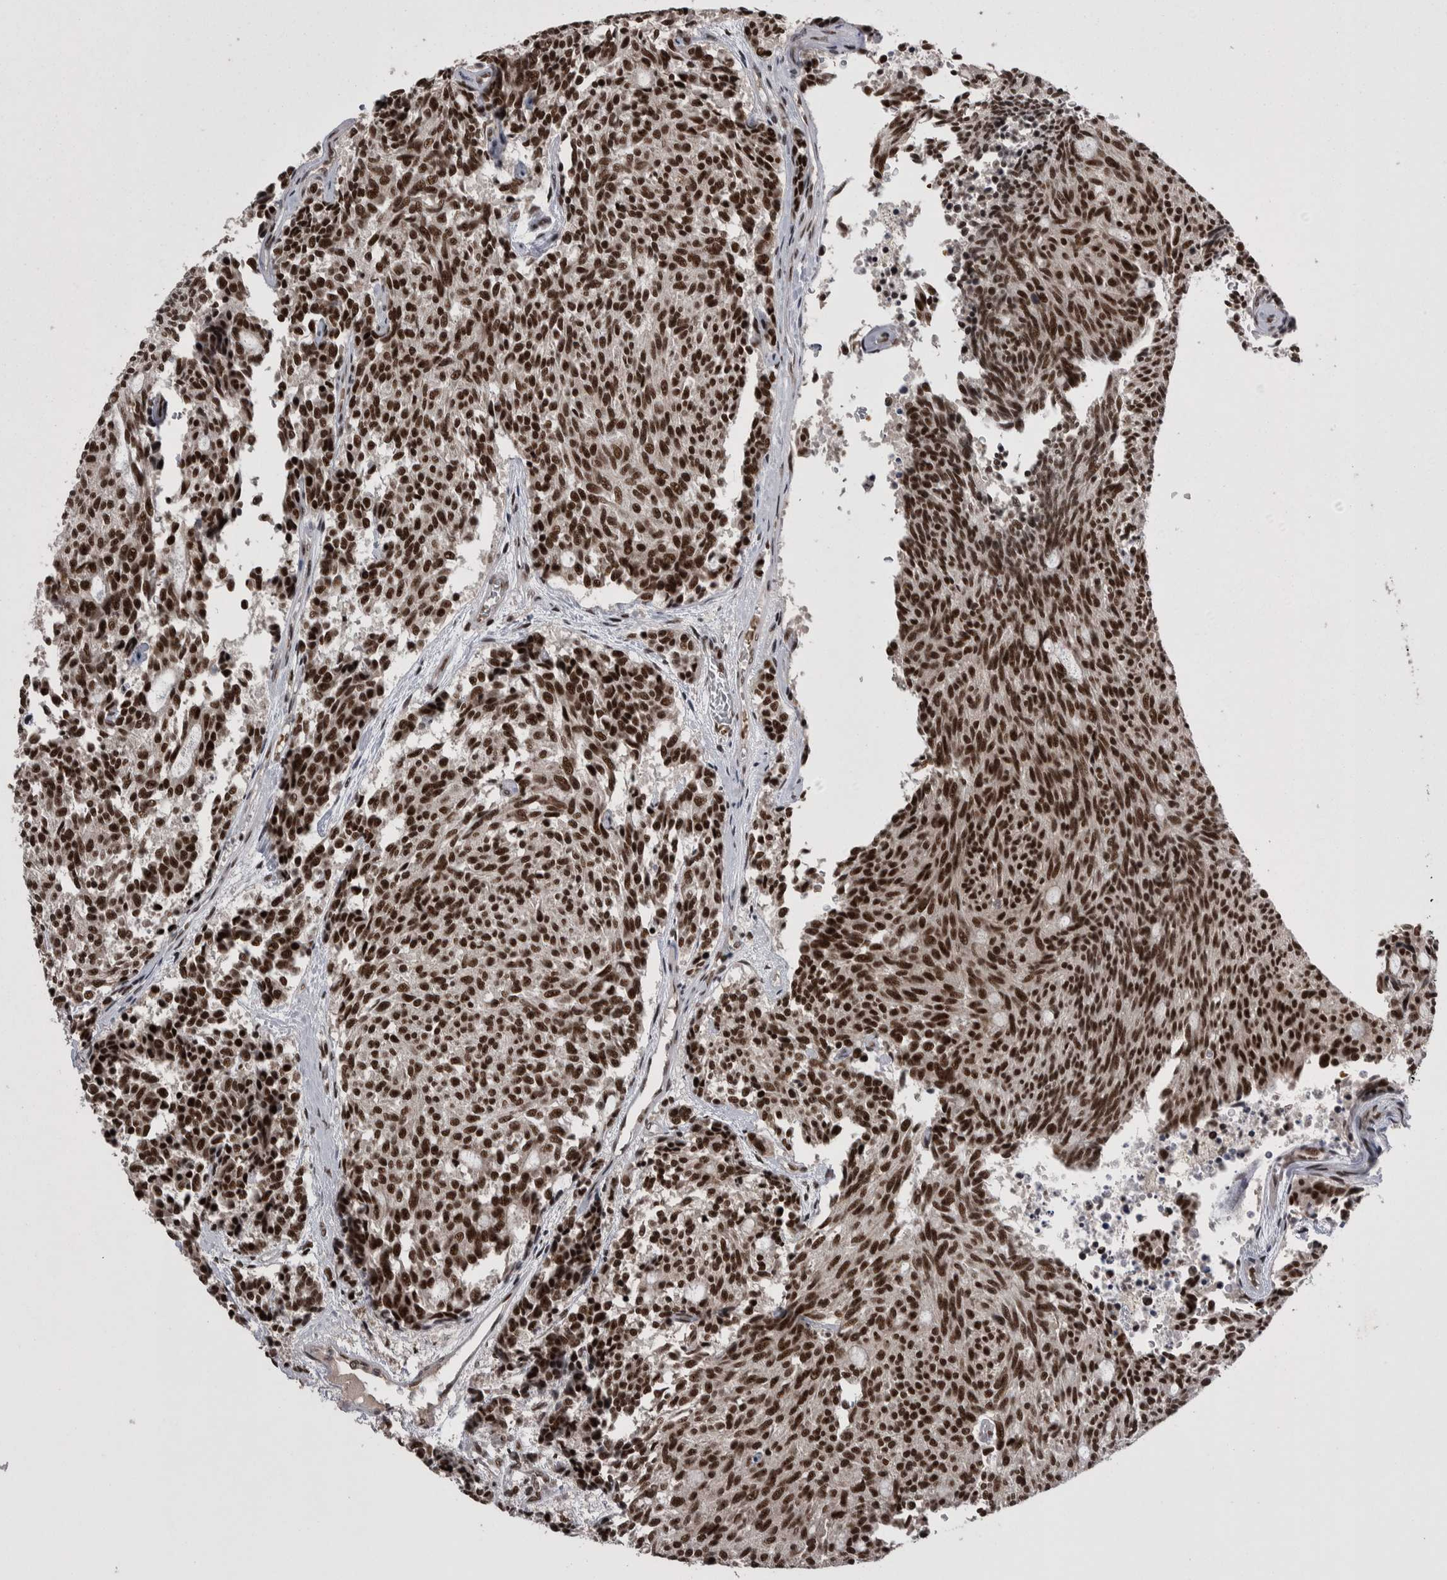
{"staining": {"intensity": "strong", "quantity": ">75%", "location": "nuclear"}, "tissue": "carcinoid", "cell_type": "Tumor cells", "image_type": "cancer", "snomed": [{"axis": "morphology", "description": "Carcinoid, malignant, NOS"}, {"axis": "topography", "description": "Pancreas"}], "caption": "DAB (3,3'-diaminobenzidine) immunohistochemical staining of carcinoid reveals strong nuclear protein staining in about >75% of tumor cells.", "gene": "DMTF1", "patient": {"sex": "female", "age": 54}}